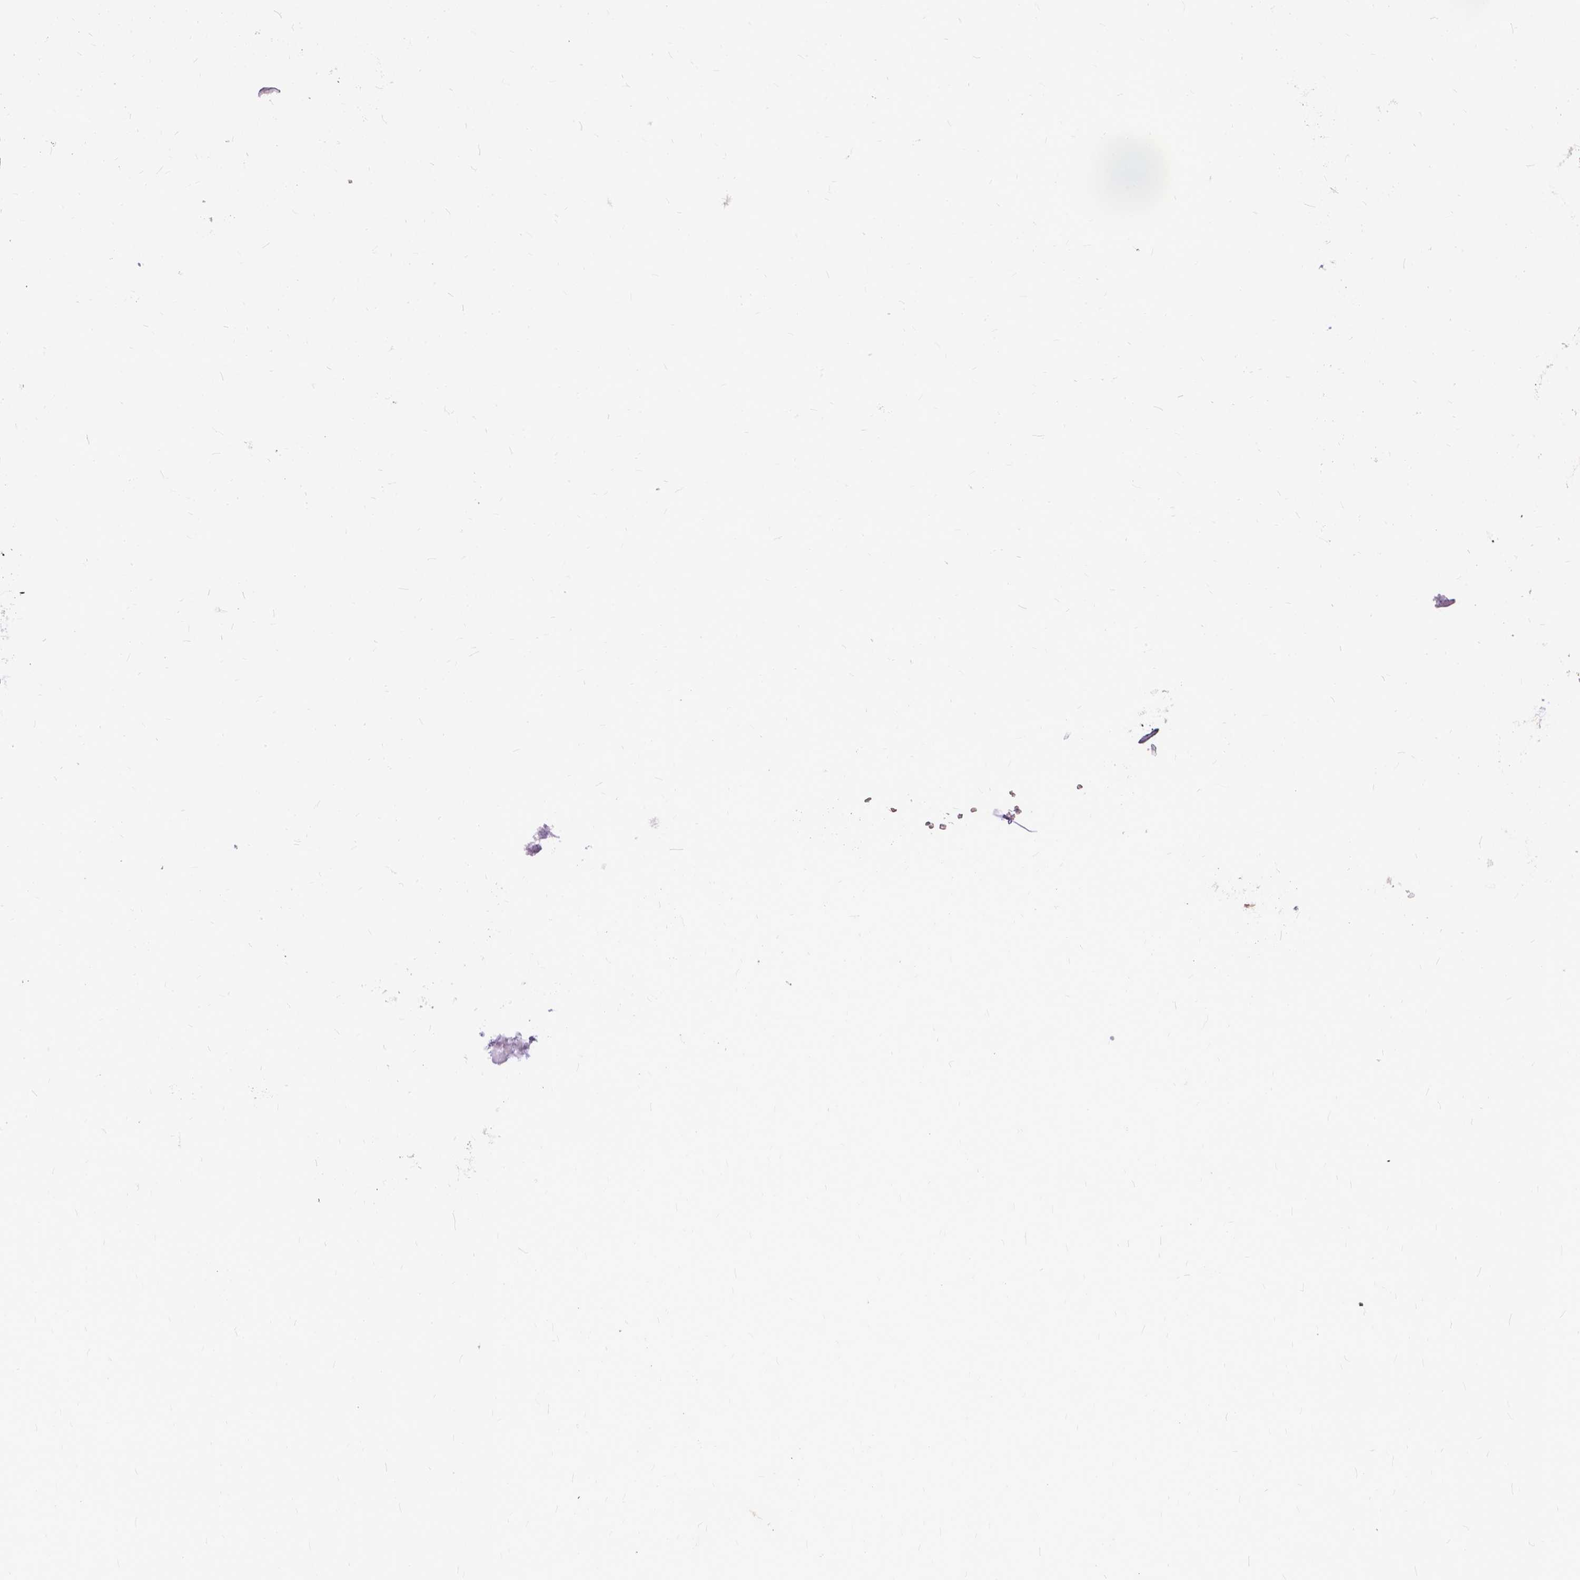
{"staining": {"intensity": "negative", "quantity": "none", "location": "none"}, "tissue": "prostate cancer", "cell_type": "Tumor cells", "image_type": "cancer", "snomed": [{"axis": "morphology", "description": "Adenocarcinoma, Low grade"}, {"axis": "topography", "description": "Prostate"}], "caption": "IHC histopathology image of neoplastic tissue: human prostate cancer (adenocarcinoma (low-grade)) stained with DAB (3,3'-diaminobenzidine) exhibits no significant protein positivity in tumor cells.", "gene": "PROB1", "patient": {"sex": "male", "age": 68}}